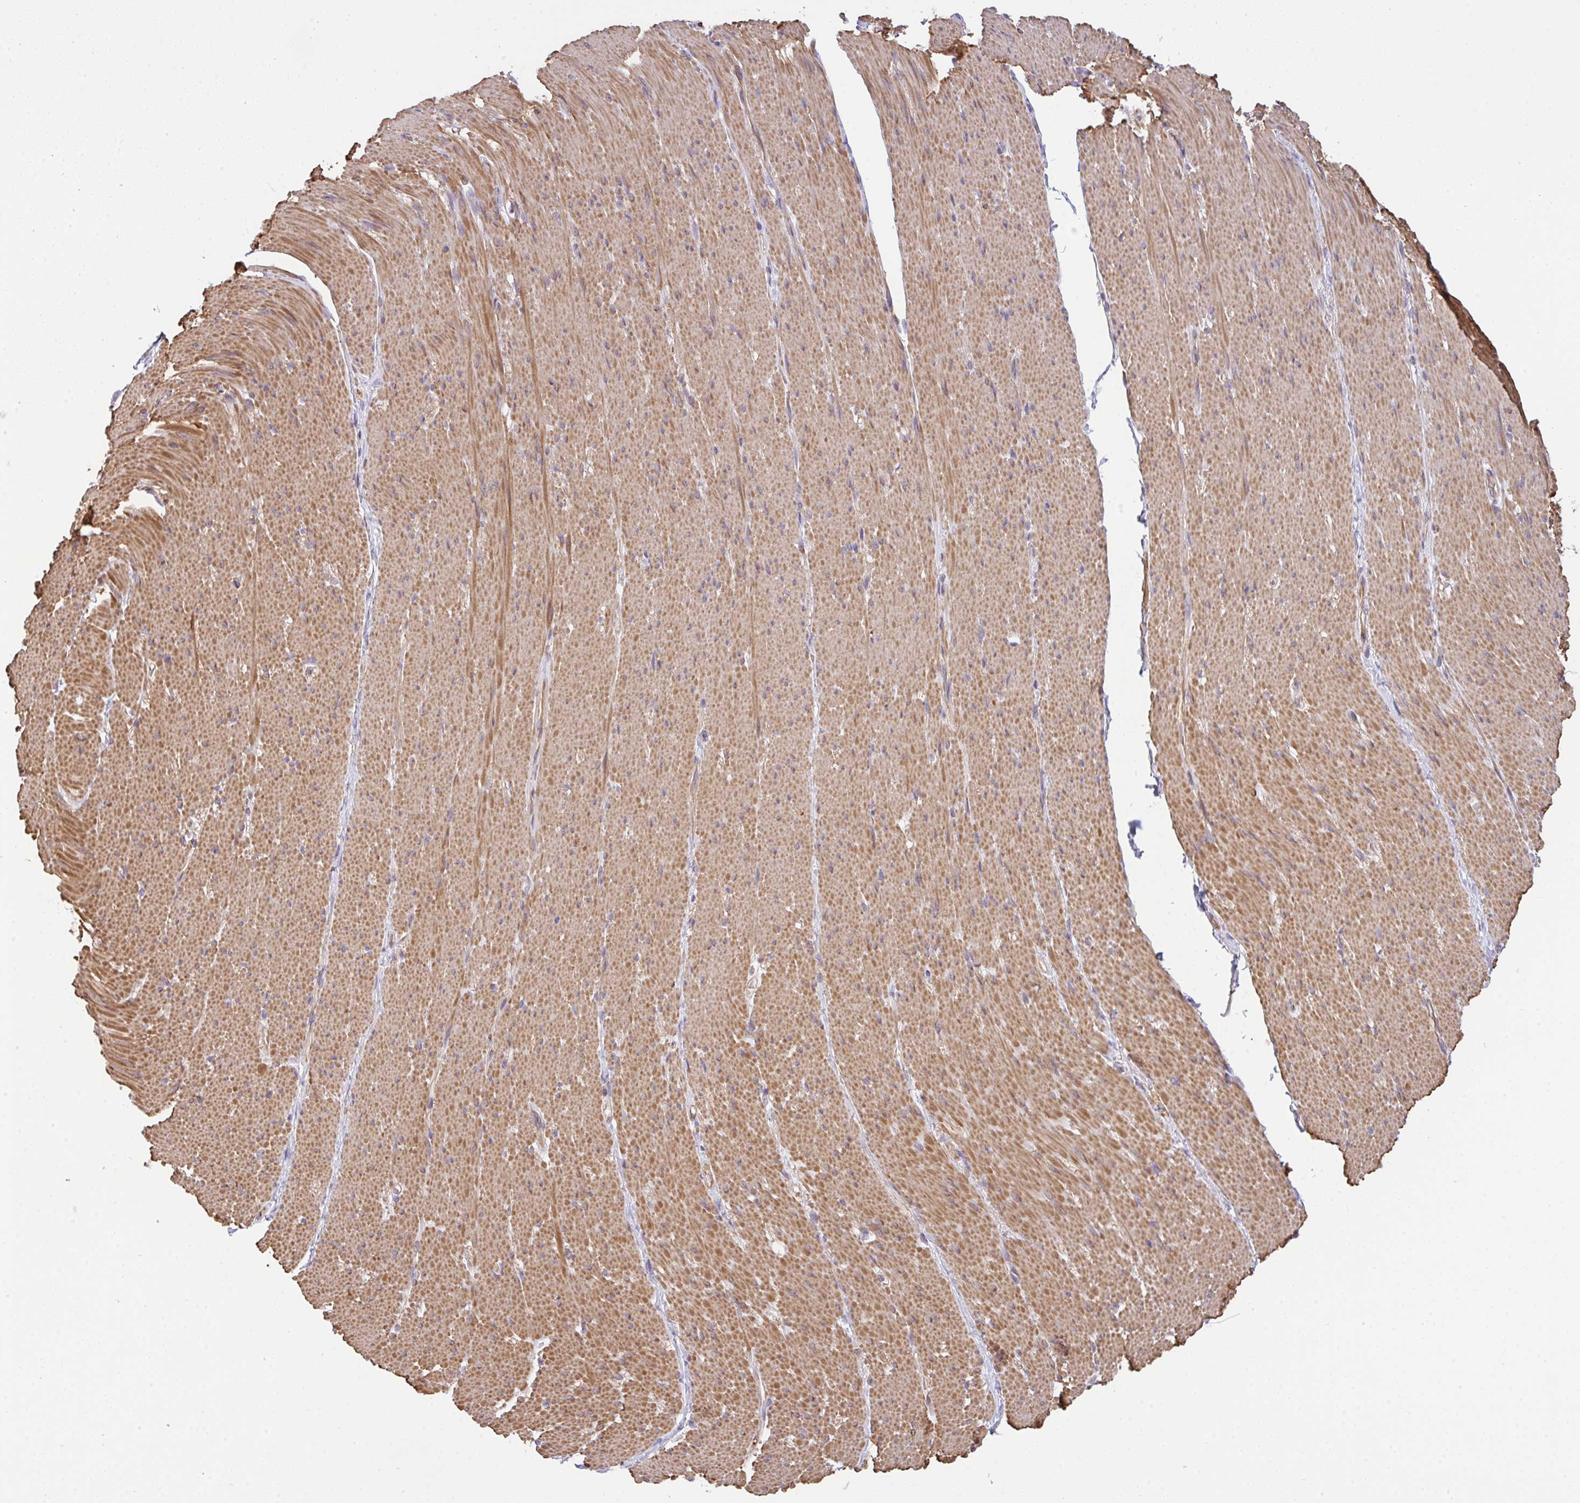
{"staining": {"intensity": "moderate", "quantity": ">75%", "location": "cytoplasmic/membranous"}, "tissue": "smooth muscle", "cell_type": "Smooth muscle cells", "image_type": "normal", "snomed": [{"axis": "morphology", "description": "Normal tissue, NOS"}, {"axis": "topography", "description": "Smooth muscle"}, {"axis": "topography", "description": "Rectum"}], "caption": "IHC (DAB) staining of benign smooth muscle shows moderate cytoplasmic/membranous protein positivity in about >75% of smooth muscle cells.", "gene": "TMEM229A", "patient": {"sex": "male", "age": 53}}